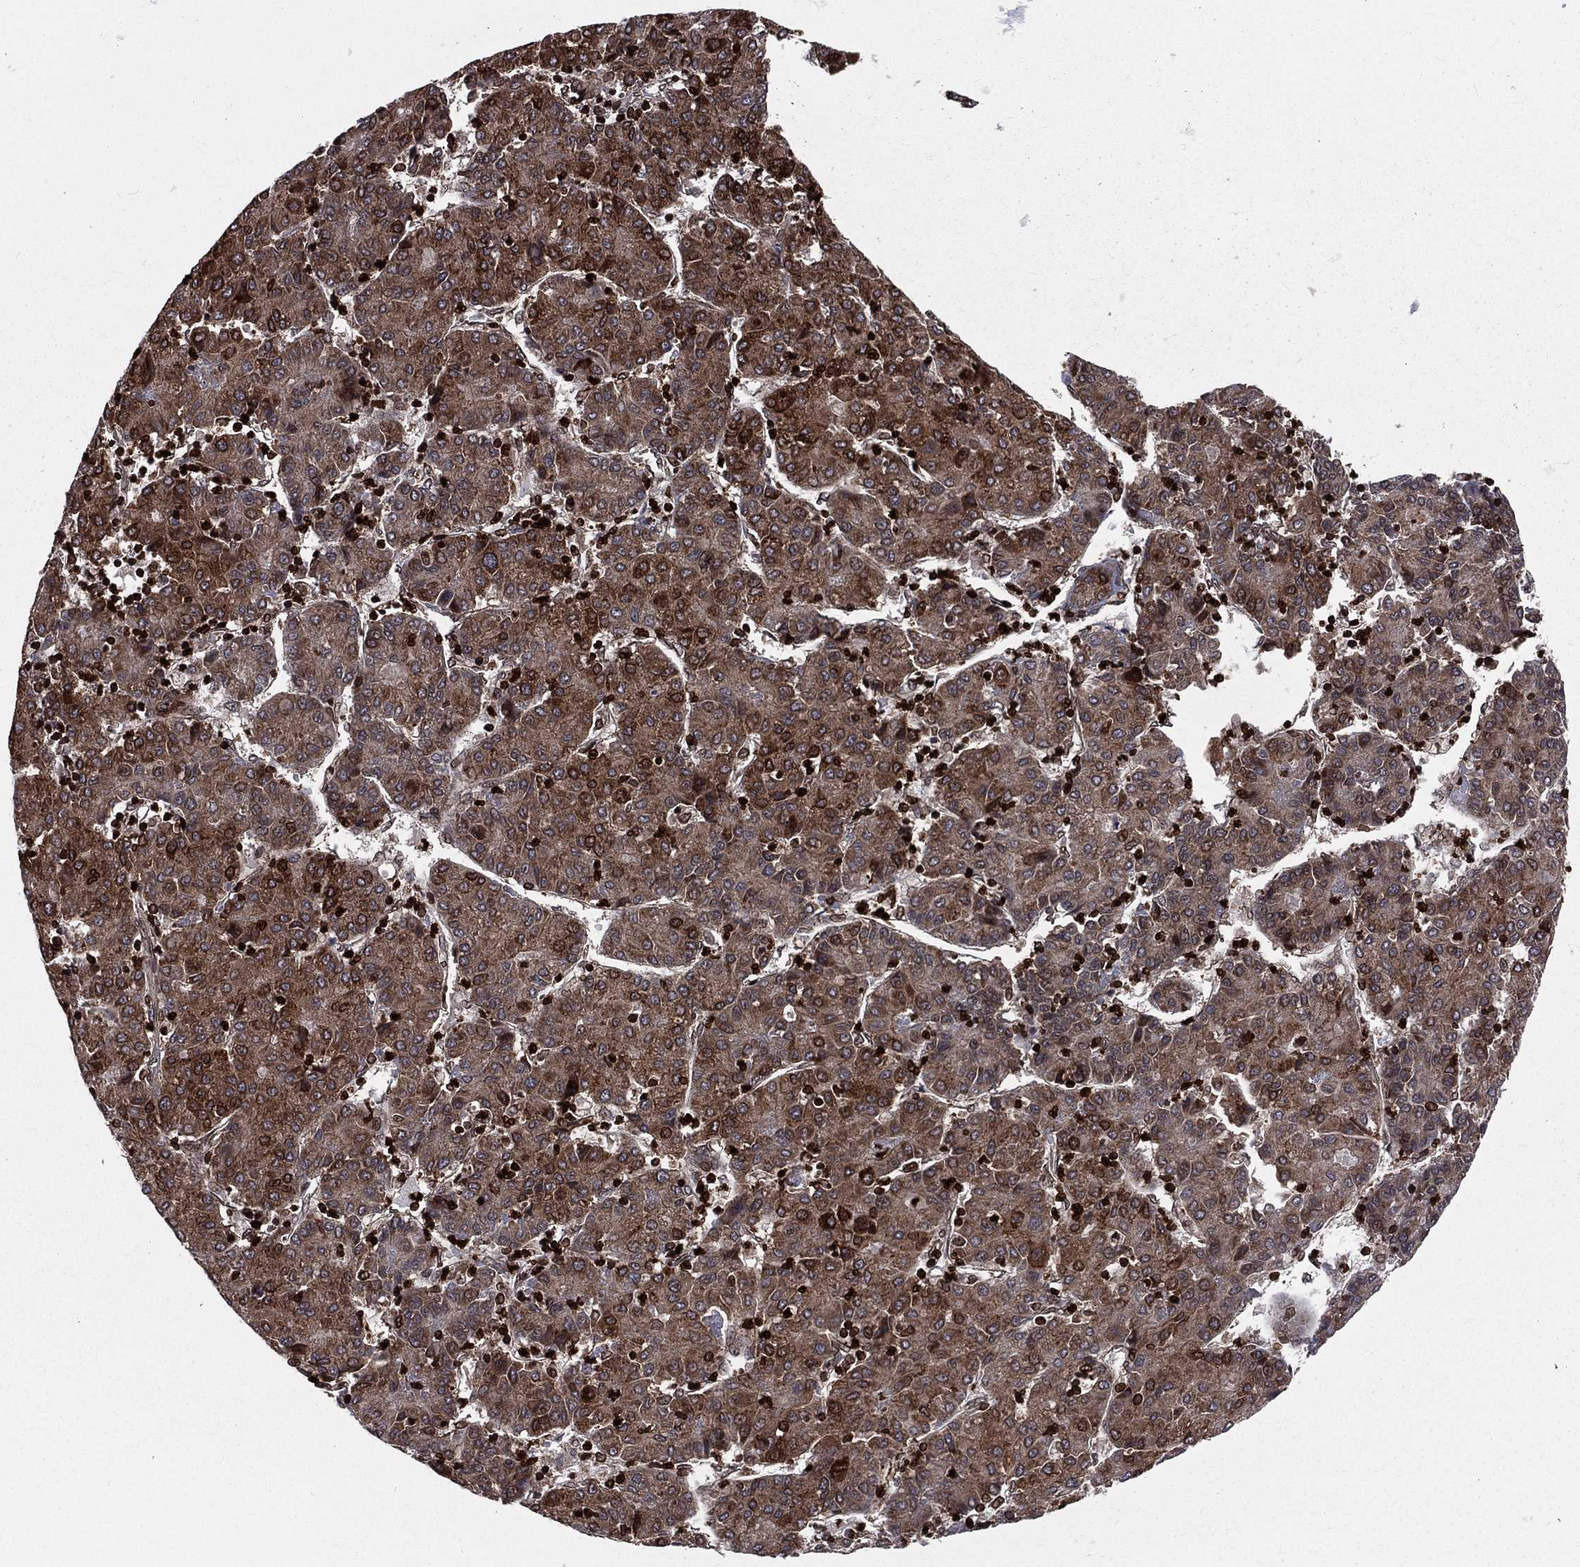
{"staining": {"intensity": "moderate", "quantity": "25%-75%", "location": "cytoplasmic/membranous,nuclear"}, "tissue": "liver cancer", "cell_type": "Tumor cells", "image_type": "cancer", "snomed": [{"axis": "morphology", "description": "Carcinoma, Hepatocellular, NOS"}, {"axis": "topography", "description": "Liver"}], "caption": "Protein expression analysis of human liver cancer (hepatocellular carcinoma) reveals moderate cytoplasmic/membranous and nuclear positivity in about 25%-75% of tumor cells. Ihc stains the protein of interest in brown and the nuclei are stained blue.", "gene": "LBR", "patient": {"sex": "male", "age": 65}}